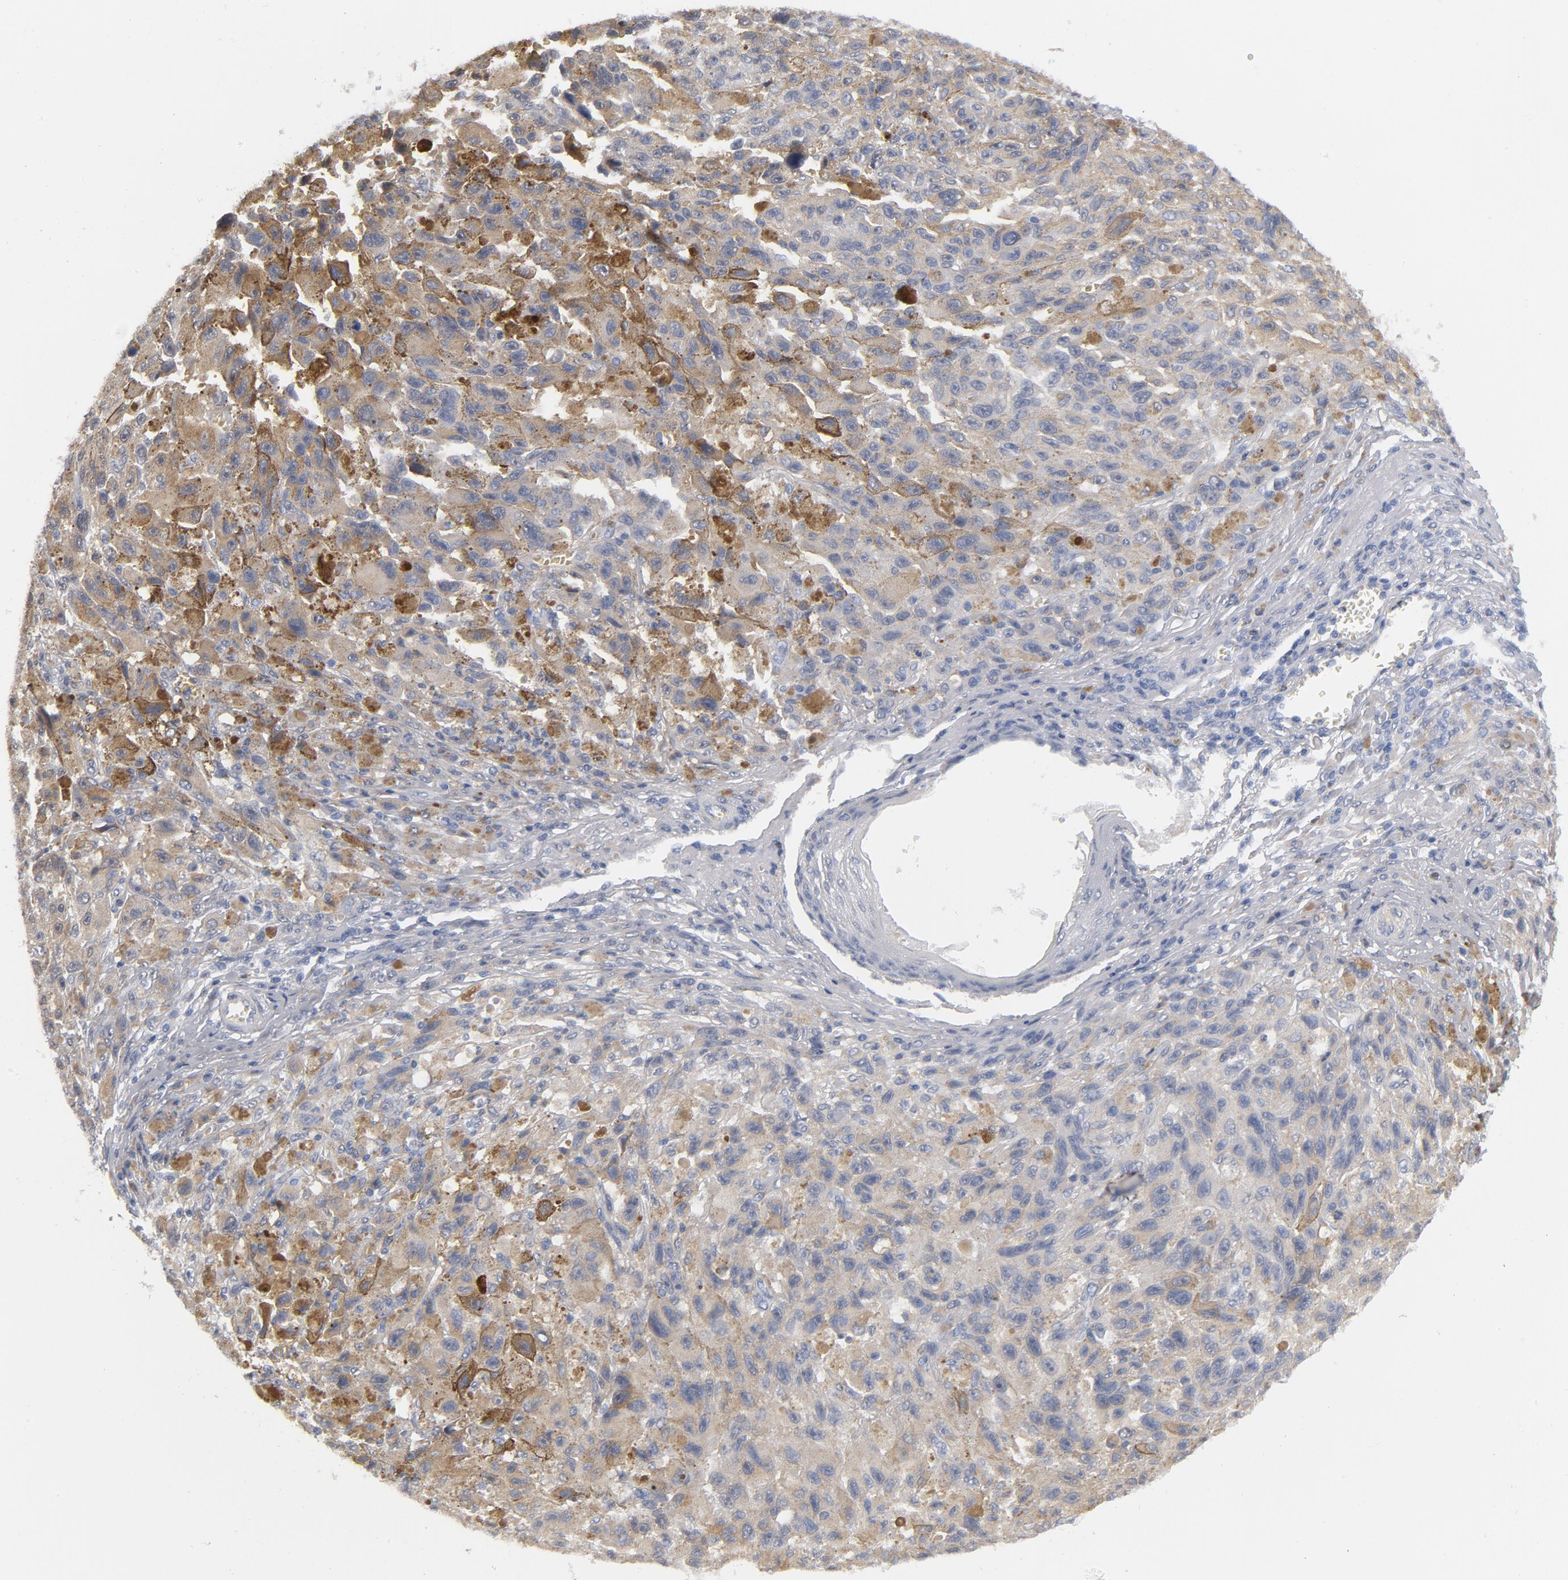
{"staining": {"intensity": "moderate", "quantity": "25%-75%", "location": "cytoplasmic/membranous"}, "tissue": "melanoma", "cell_type": "Tumor cells", "image_type": "cancer", "snomed": [{"axis": "morphology", "description": "Malignant melanoma, NOS"}, {"axis": "topography", "description": "Skin"}], "caption": "Human melanoma stained for a protein (brown) reveals moderate cytoplasmic/membranous positive positivity in about 25%-75% of tumor cells.", "gene": "BAP1", "patient": {"sex": "male", "age": 81}}